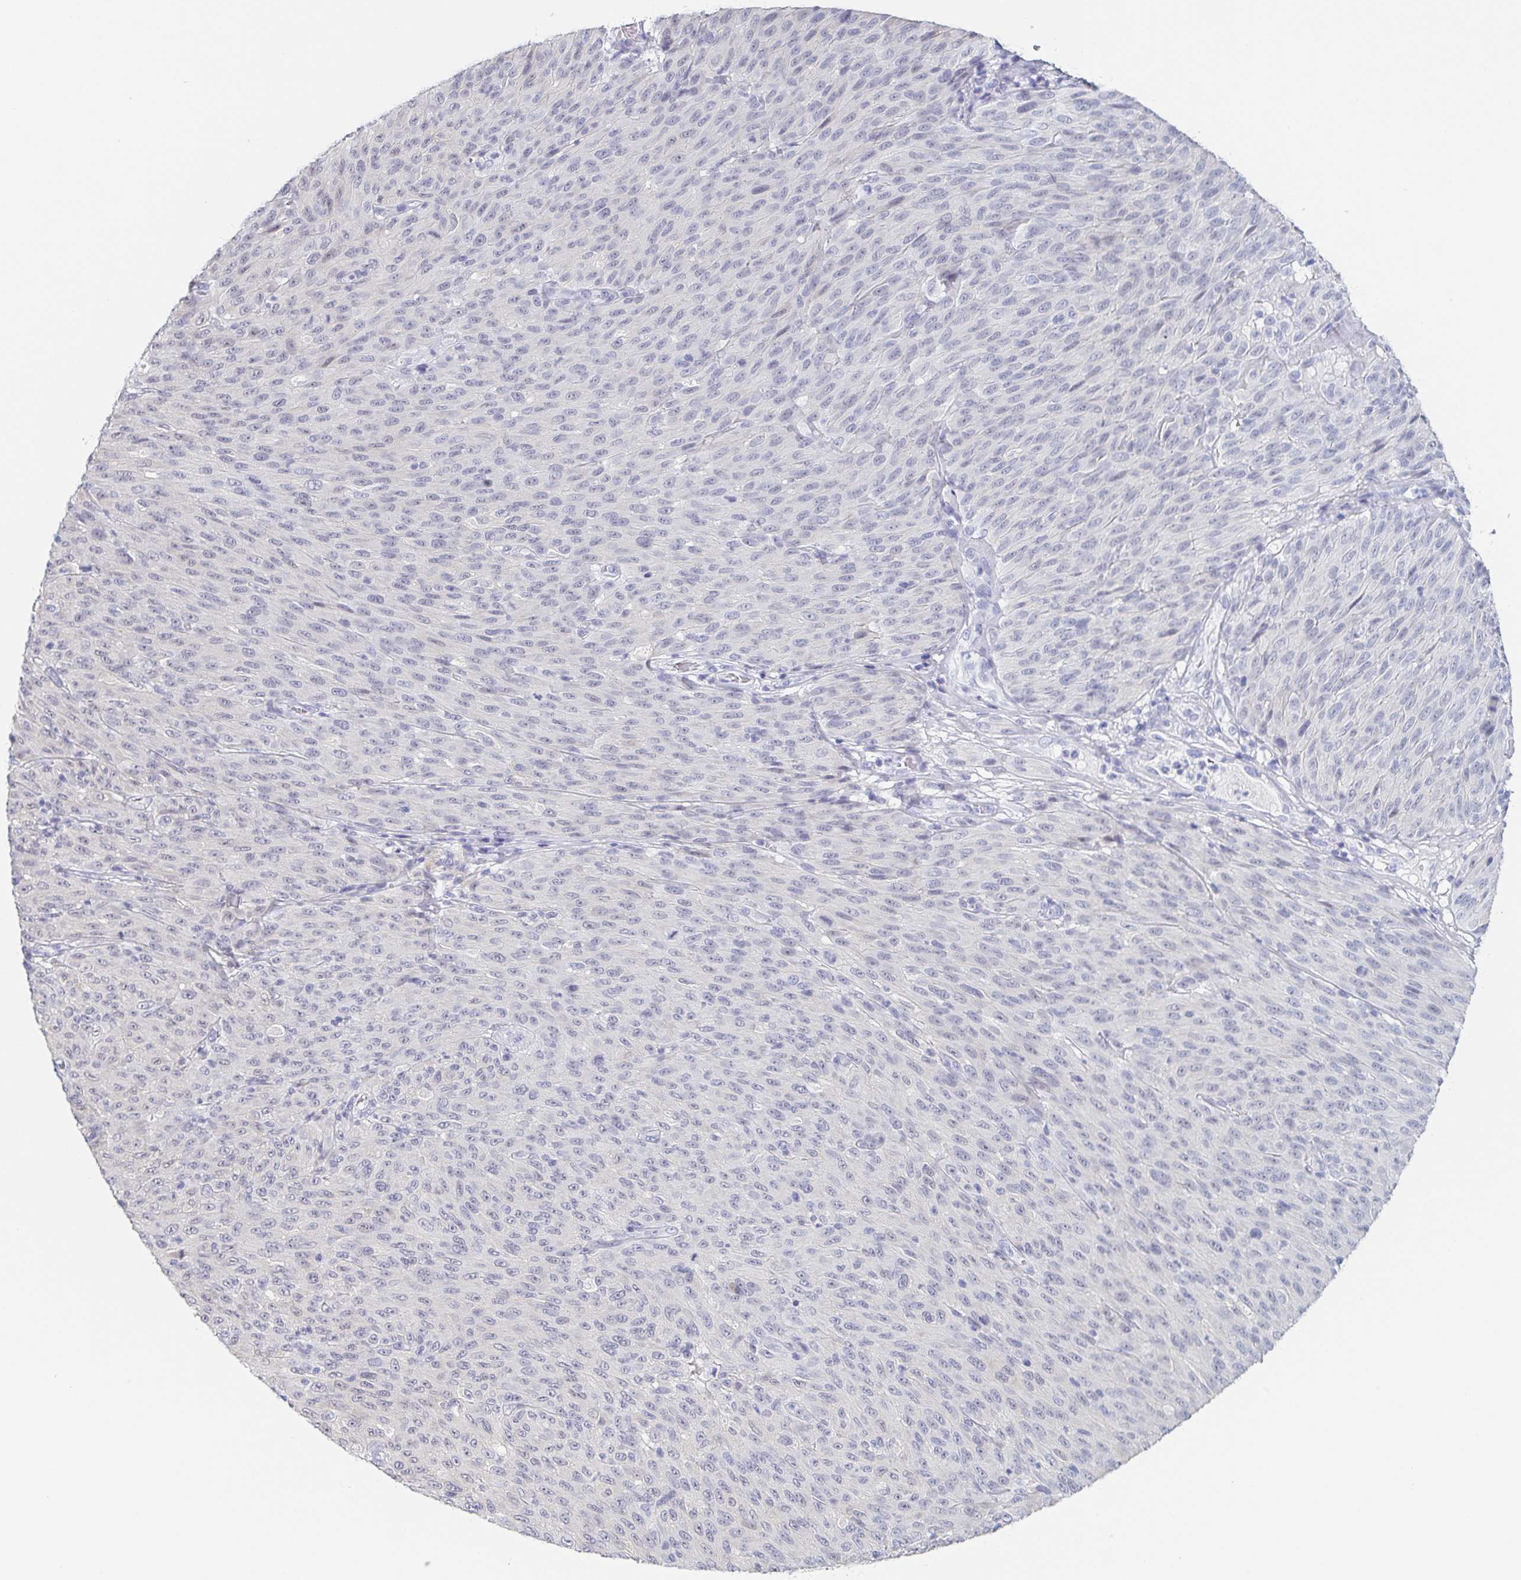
{"staining": {"intensity": "negative", "quantity": "none", "location": "none"}, "tissue": "melanoma", "cell_type": "Tumor cells", "image_type": "cancer", "snomed": [{"axis": "morphology", "description": "Malignant melanoma, NOS"}, {"axis": "topography", "description": "Skin"}], "caption": "High magnification brightfield microscopy of malignant melanoma stained with DAB (3,3'-diaminobenzidine) (brown) and counterstained with hematoxylin (blue): tumor cells show no significant staining.", "gene": "REG4", "patient": {"sex": "male", "age": 85}}